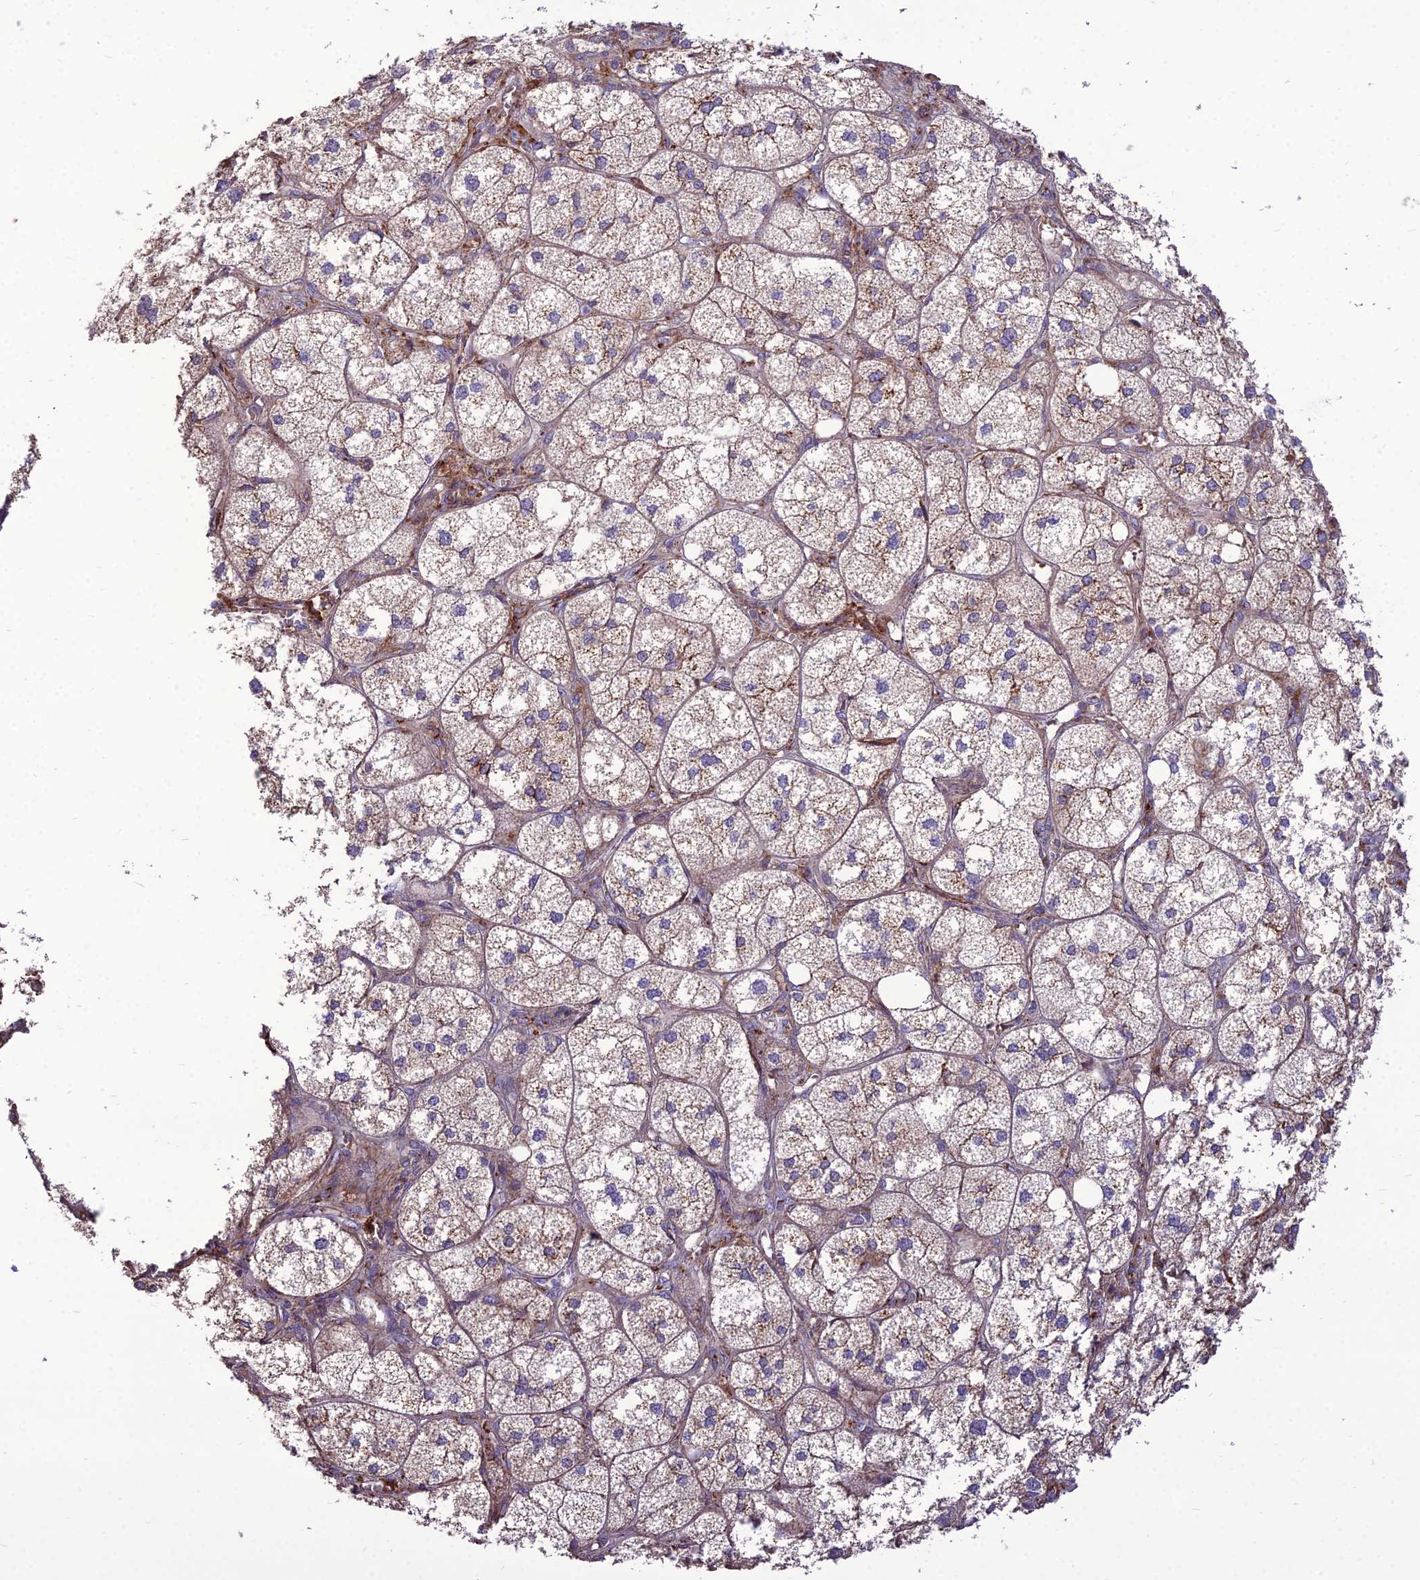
{"staining": {"intensity": "strong", "quantity": "25%-75%", "location": "cytoplasmic/membranous"}, "tissue": "adrenal gland", "cell_type": "Glandular cells", "image_type": "normal", "snomed": [{"axis": "morphology", "description": "Normal tissue, NOS"}, {"axis": "topography", "description": "Adrenal gland"}], "caption": "Adrenal gland was stained to show a protein in brown. There is high levels of strong cytoplasmic/membranous positivity in approximately 25%-75% of glandular cells.", "gene": "SPRYD7", "patient": {"sex": "female", "age": 61}}